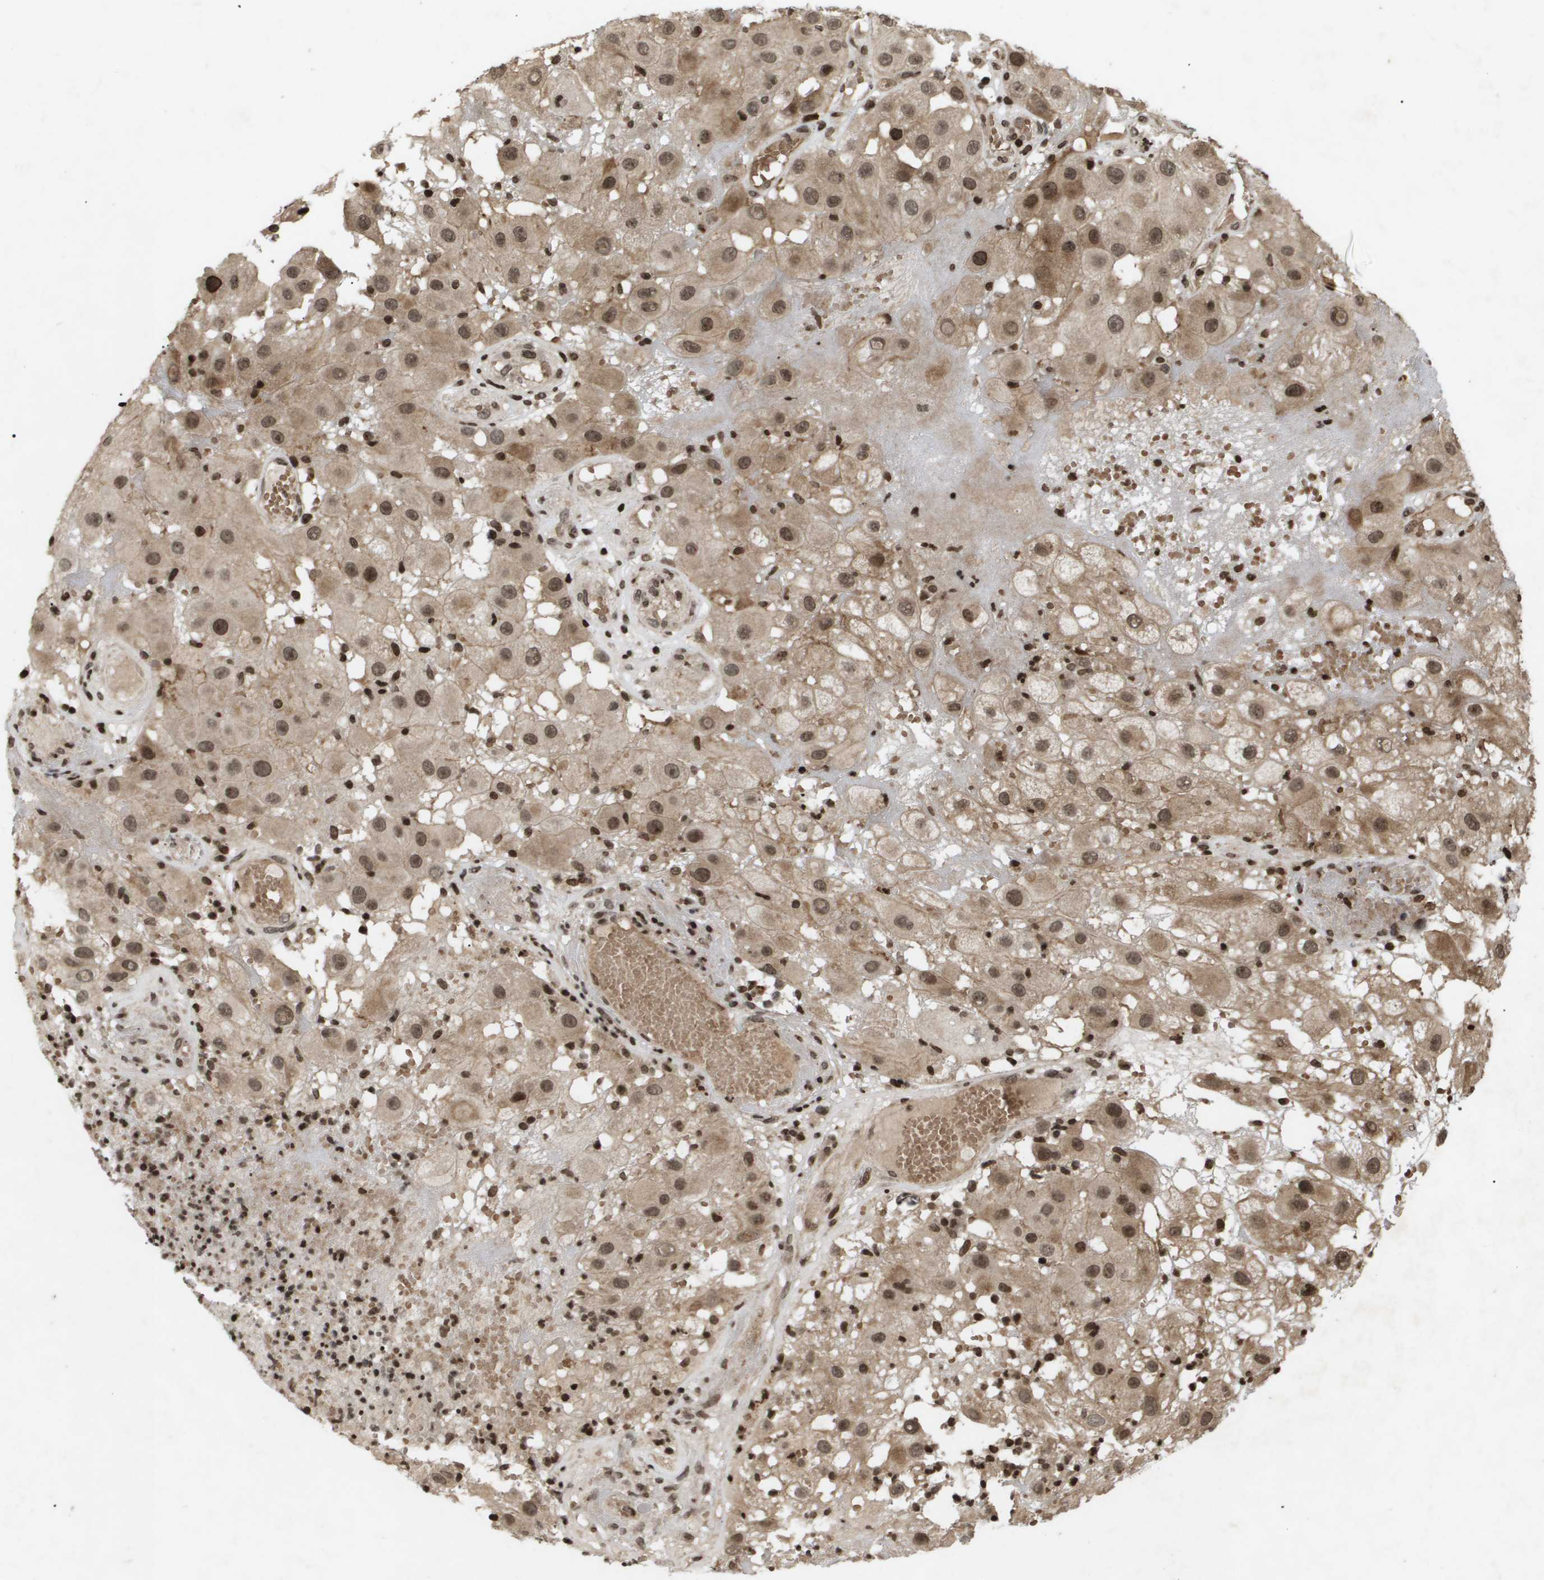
{"staining": {"intensity": "moderate", "quantity": ">75%", "location": "cytoplasmic/membranous,nuclear"}, "tissue": "melanoma", "cell_type": "Tumor cells", "image_type": "cancer", "snomed": [{"axis": "morphology", "description": "Malignant melanoma, NOS"}, {"axis": "topography", "description": "Skin"}], "caption": "Melanoma stained with a brown dye displays moderate cytoplasmic/membranous and nuclear positive expression in approximately >75% of tumor cells.", "gene": "HSPA6", "patient": {"sex": "female", "age": 81}}